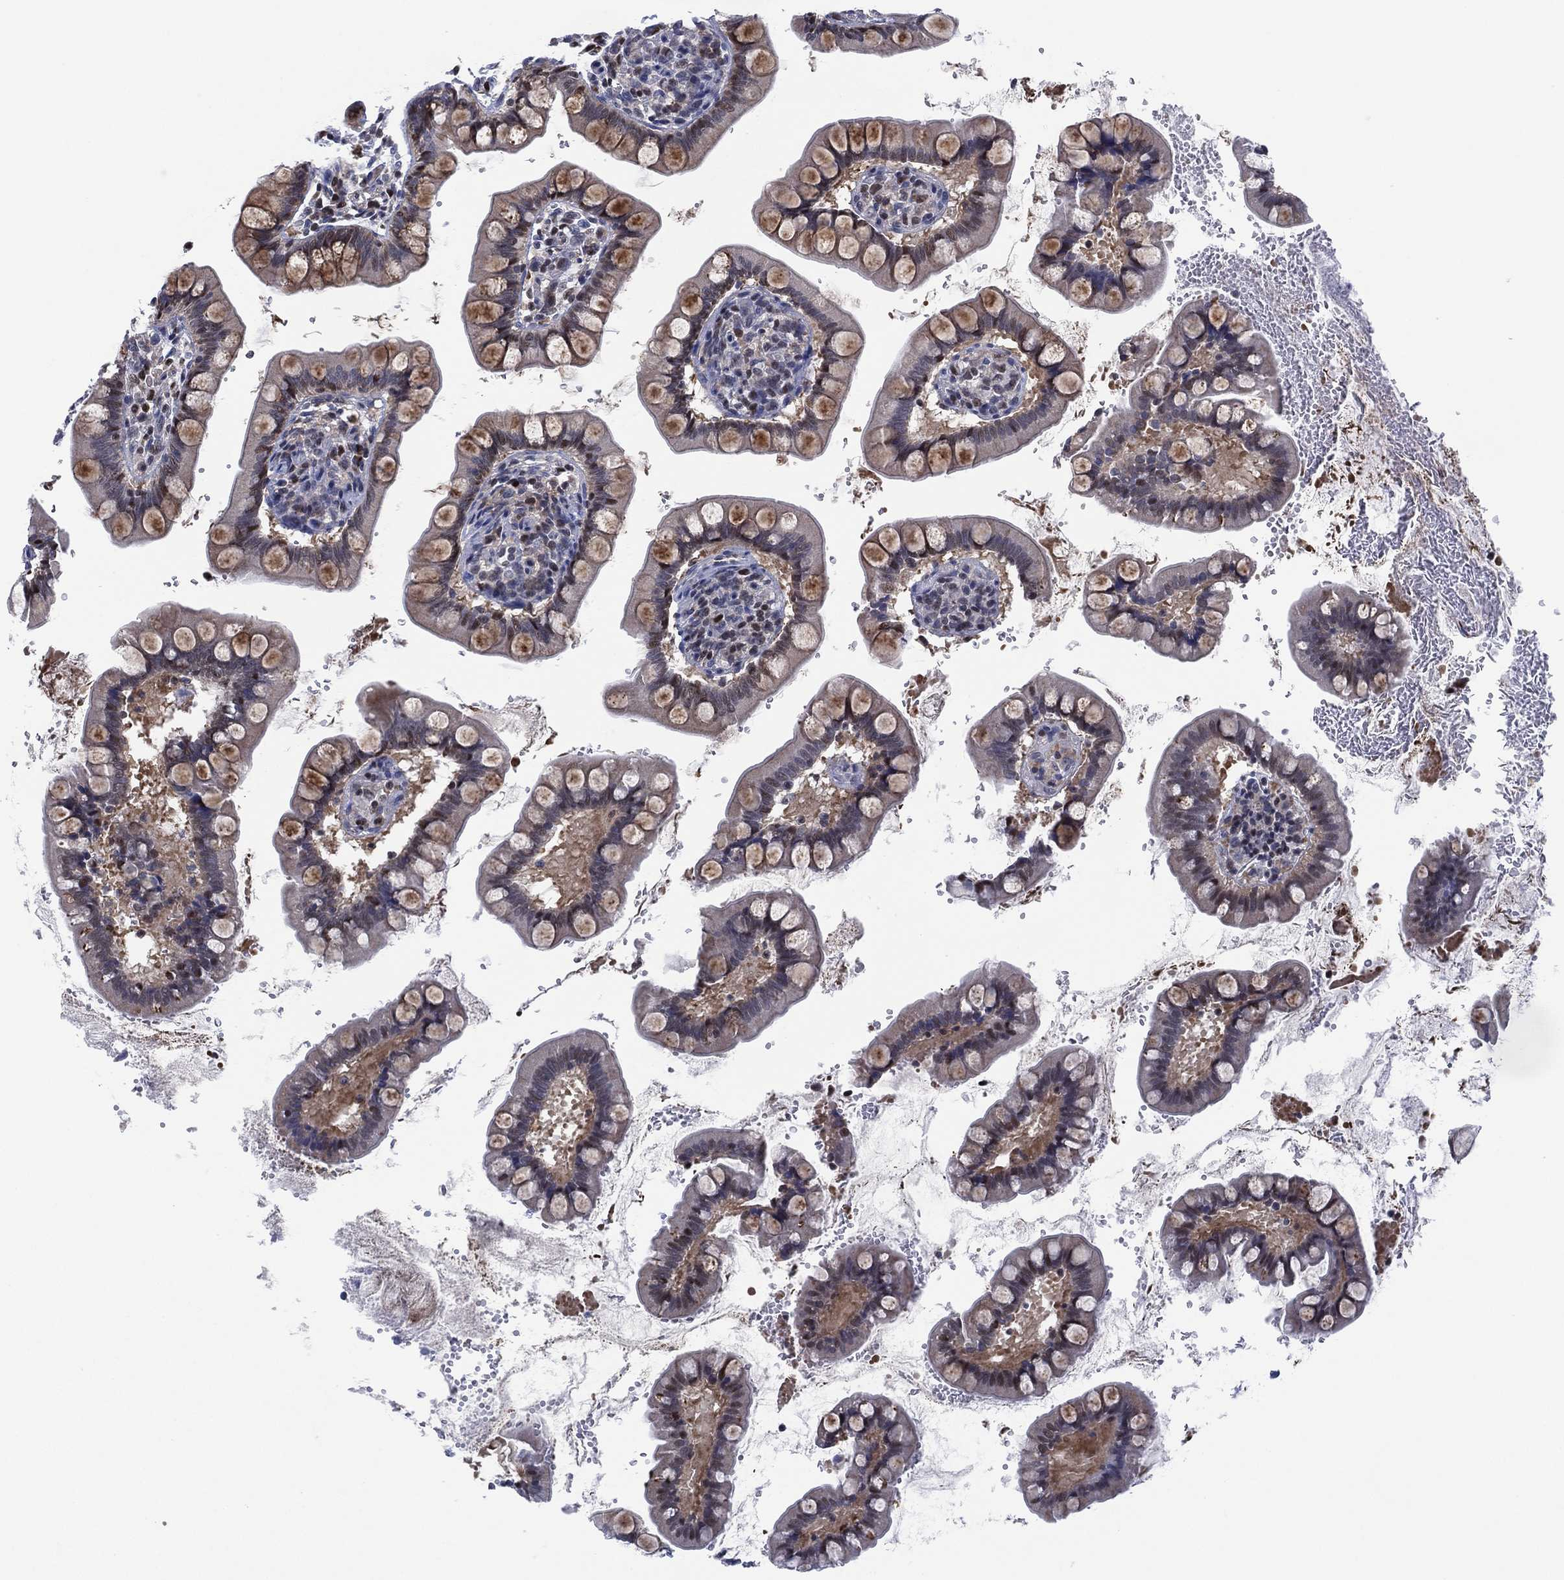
{"staining": {"intensity": "moderate", "quantity": "<25%", "location": "cytoplasmic/membranous"}, "tissue": "small intestine", "cell_type": "Glandular cells", "image_type": "normal", "snomed": [{"axis": "morphology", "description": "Normal tissue, NOS"}, {"axis": "topography", "description": "Small intestine"}], "caption": "Moderate cytoplasmic/membranous expression for a protein is present in about <25% of glandular cells of normal small intestine using immunohistochemistry.", "gene": "SLC4A4", "patient": {"sex": "female", "age": 56}}